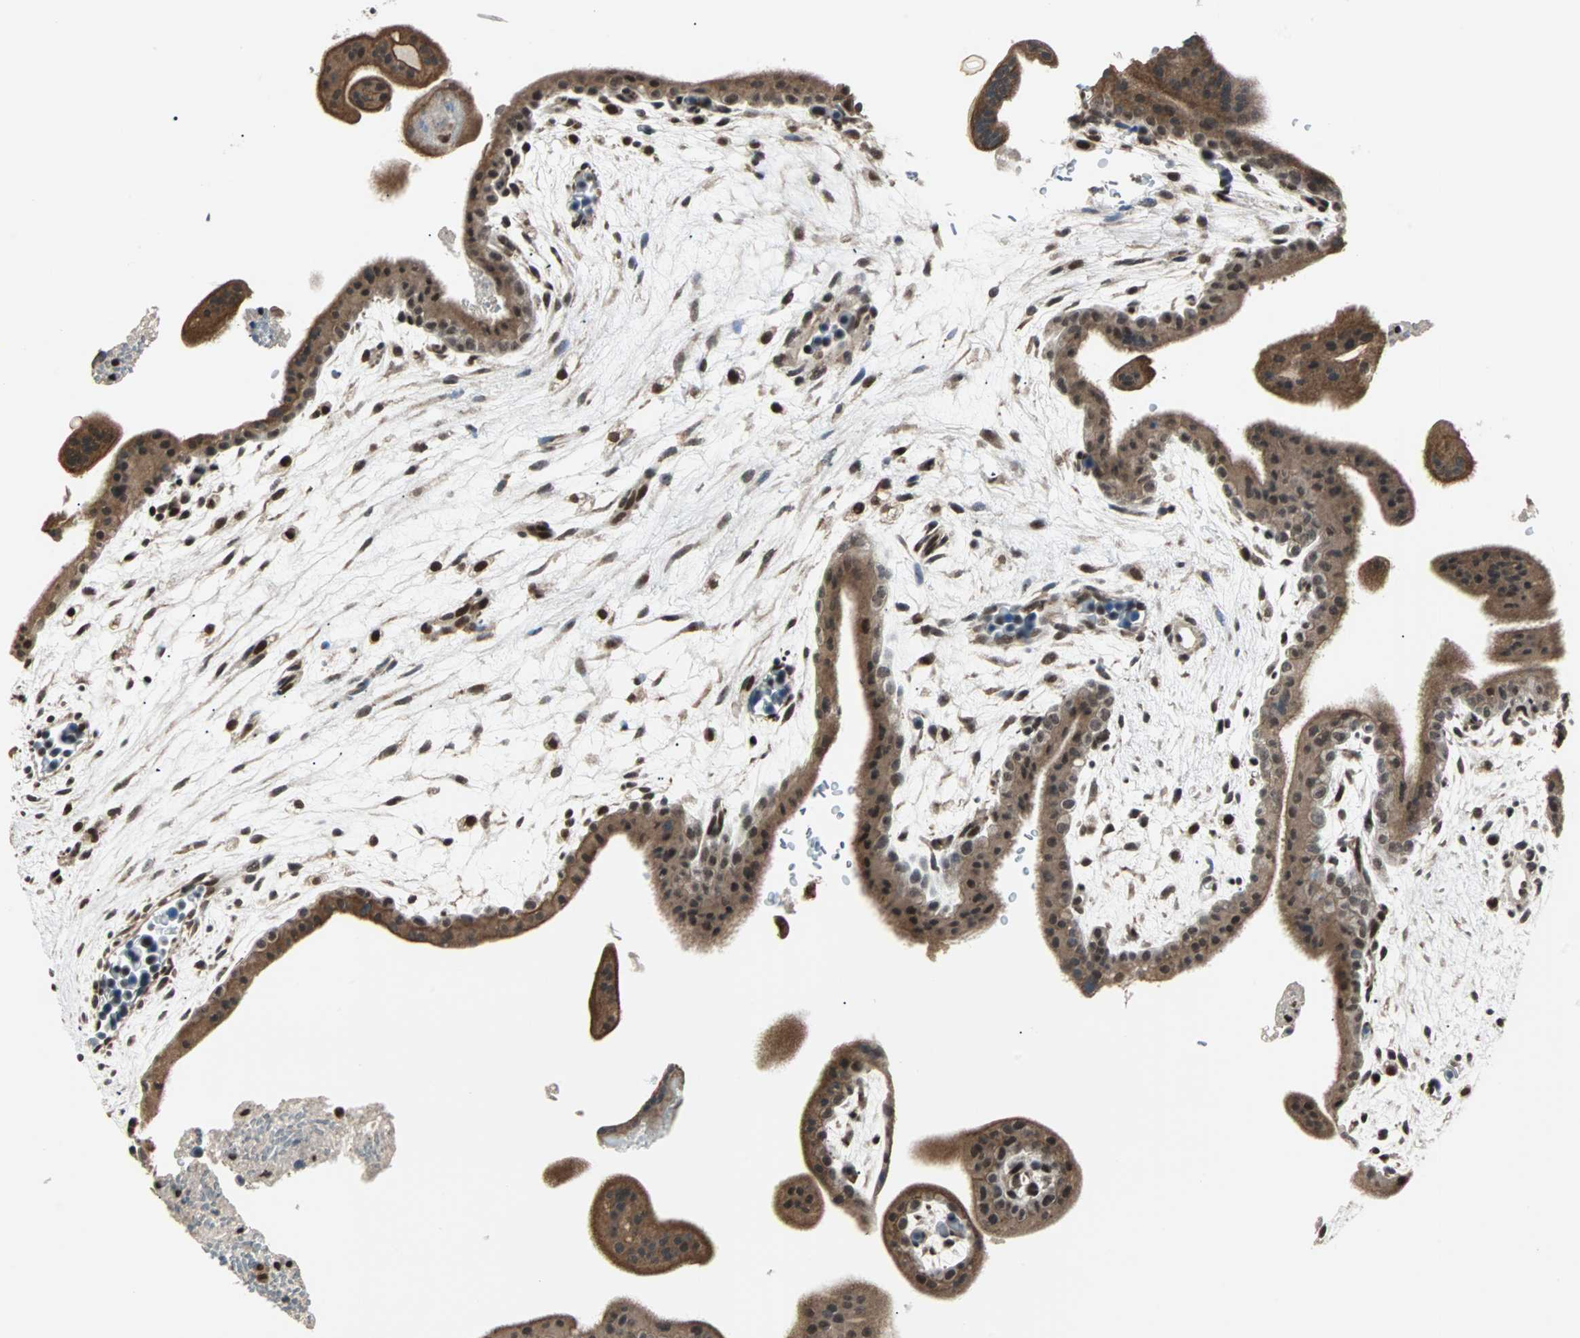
{"staining": {"intensity": "strong", "quantity": ">75%", "location": "cytoplasmic/membranous,nuclear"}, "tissue": "placenta", "cell_type": "Trophoblastic cells", "image_type": "normal", "snomed": [{"axis": "morphology", "description": "Normal tissue, NOS"}, {"axis": "topography", "description": "Placenta"}], "caption": "Immunohistochemistry (IHC) micrograph of unremarkable placenta: placenta stained using immunohistochemistry (IHC) reveals high levels of strong protein expression localized specifically in the cytoplasmic/membranous,nuclear of trophoblastic cells, appearing as a cytoplasmic/membranous,nuclear brown color.", "gene": "TERF2IP", "patient": {"sex": "female", "age": 35}}